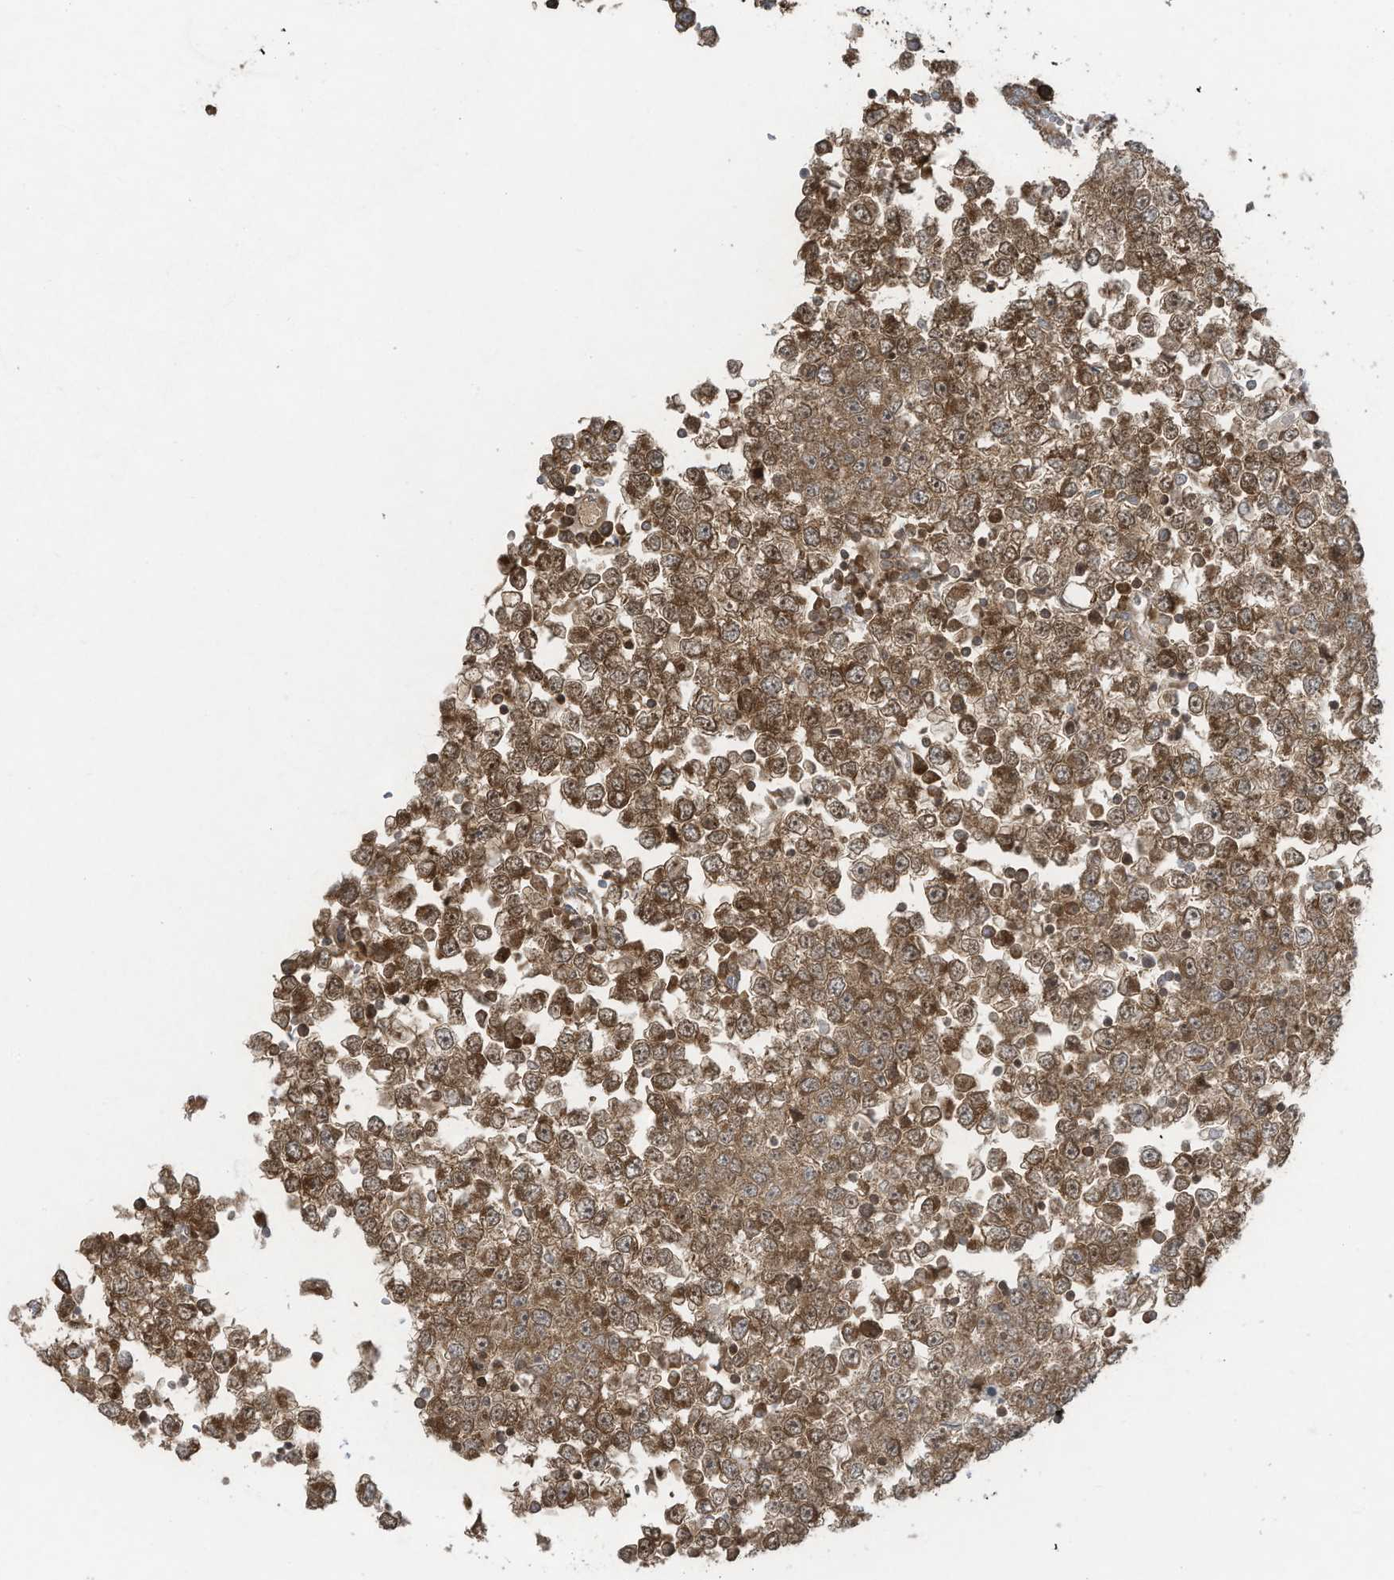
{"staining": {"intensity": "moderate", "quantity": ">75%", "location": "cytoplasmic/membranous,nuclear"}, "tissue": "testis cancer", "cell_type": "Tumor cells", "image_type": "cancer", "snomed": [{"axis": "morphology", "description": "Seminoma, NOS"}, {"axis": "topography", "description": "Testis"}], "caption": "Tumor cells exhibit moderate cytoplasmic/membranous and nuclear staining in about >75% of cells in testis seminoma.", "gene": "OLA1", "patient": {"sex": "male", "age": 65}}